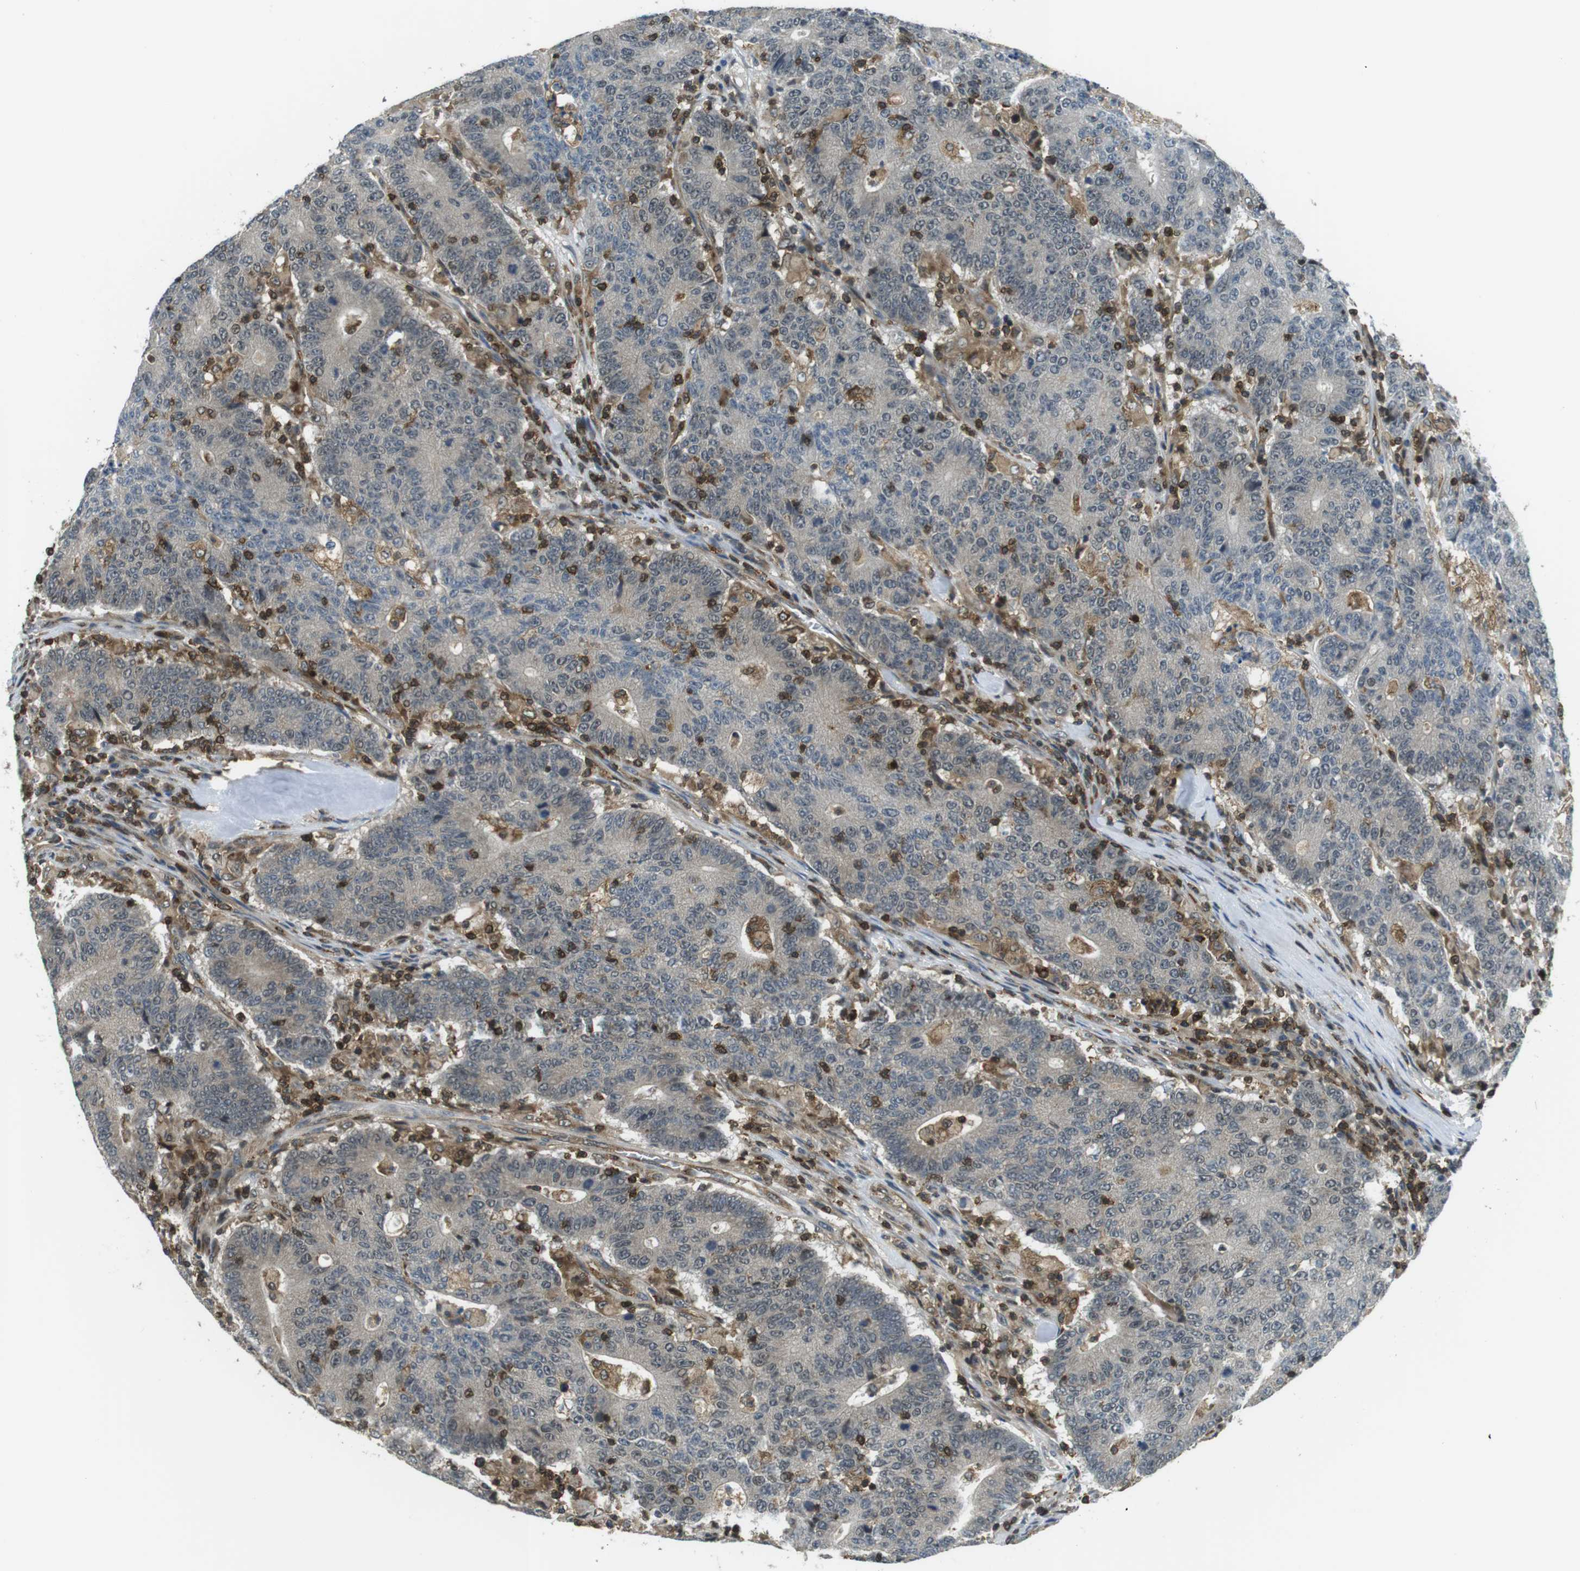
{"staining": {"intensity": "weak", "quantity": "<25%", "location": "cytoplasmic/membranous"}, "tissue": "colorectal cancer", "cell_type": "Tumor cells", "image_type": "cancer", "snomed": [{"axis": "morphology", "description": "Normal tissue, NOS"}, {"axis": "morphology", "description": "Adenocarcinoma, NOS"}, {"axis": "topography", "description": "Colon"}], "caption": "Human adenocarcinoma (colorectal) stained for a protein using immunohistochemistry reveals no expression in tumor cells.", "gene": "STK10", "patient": {"sex": "female", "age": 75}}